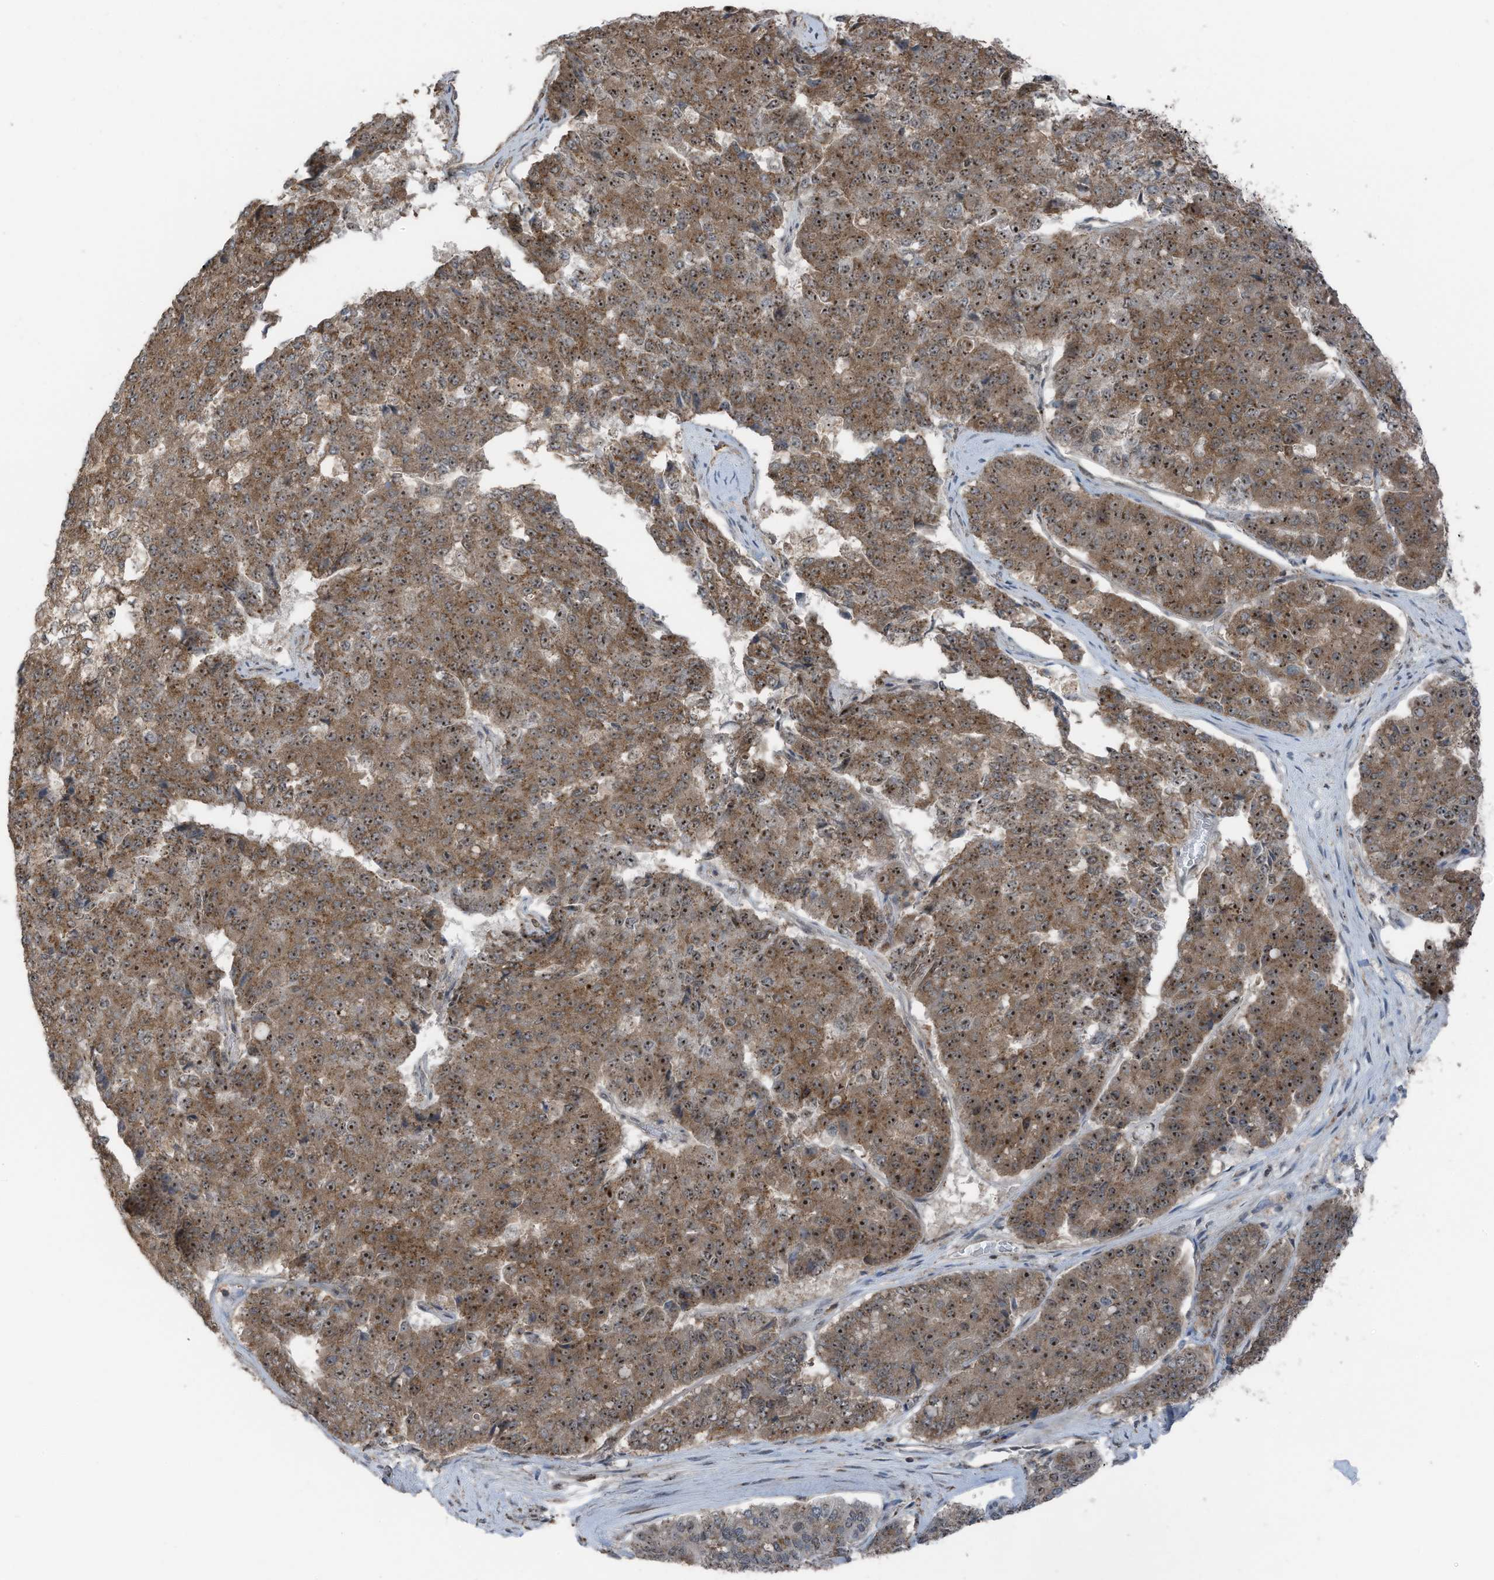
{"staining": {"intensity": "moderate", "quantity": ">75%", "location": "cytoplasmic/membranous,nuclear"}, "tissue": "pancreatic cancer", "cell_type": "Tumor cells", "image_type": "cancer", "snomed": [{"axis": "morphology", "description": "Adenocarcinoma, NOS"}, {"axis": "topography", "description": "Pancreas"}], "caption": "This is an image of immunohistochemistry staining of pancreatic cancer (adenocarcinoma), which shows moderate expression in the cytoplasmic/membranous and nuclear of tumor cells.", "gene": "UTP3", "patient": {"sex": "male", "age": 50}}